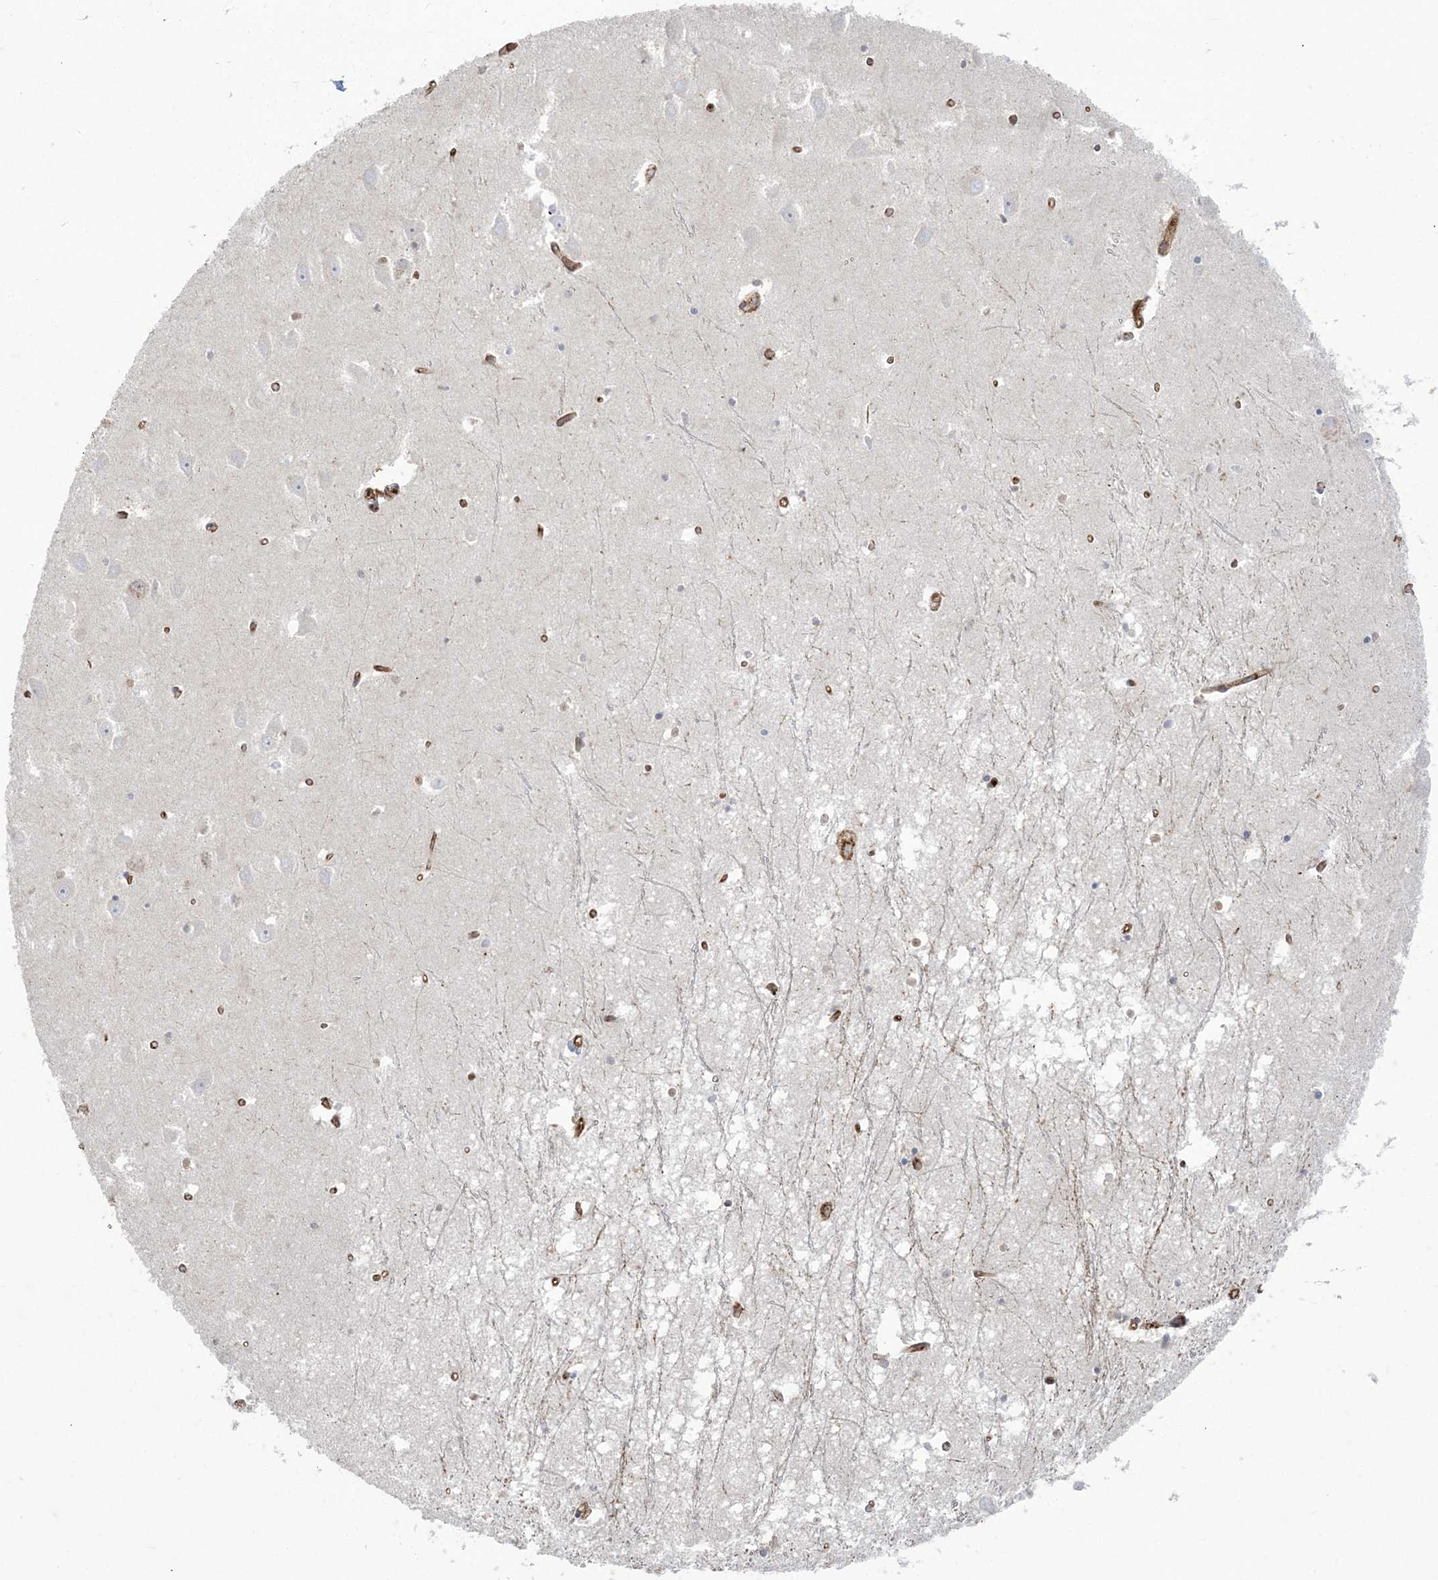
{"staining": {"intensity": "negative", "quantity": "none", "location": "none"}, "tissue": "hippocampus", "cell_type": "Glial cells", "image_type": "normal", "snomed": [{"axis": "morphology", "description": "Normal tissue, NOS"}, {"axis": "topography", "description": "Hippocampus"}], "caption": "Immunohistochemistry of unremarkable hippocampus displays no expression in glial cells. (Immunohistochemistry, brightfield microscopy, high magnification).", "gene": "DERL3", "patient": {"sex": "male", "age": 70}}